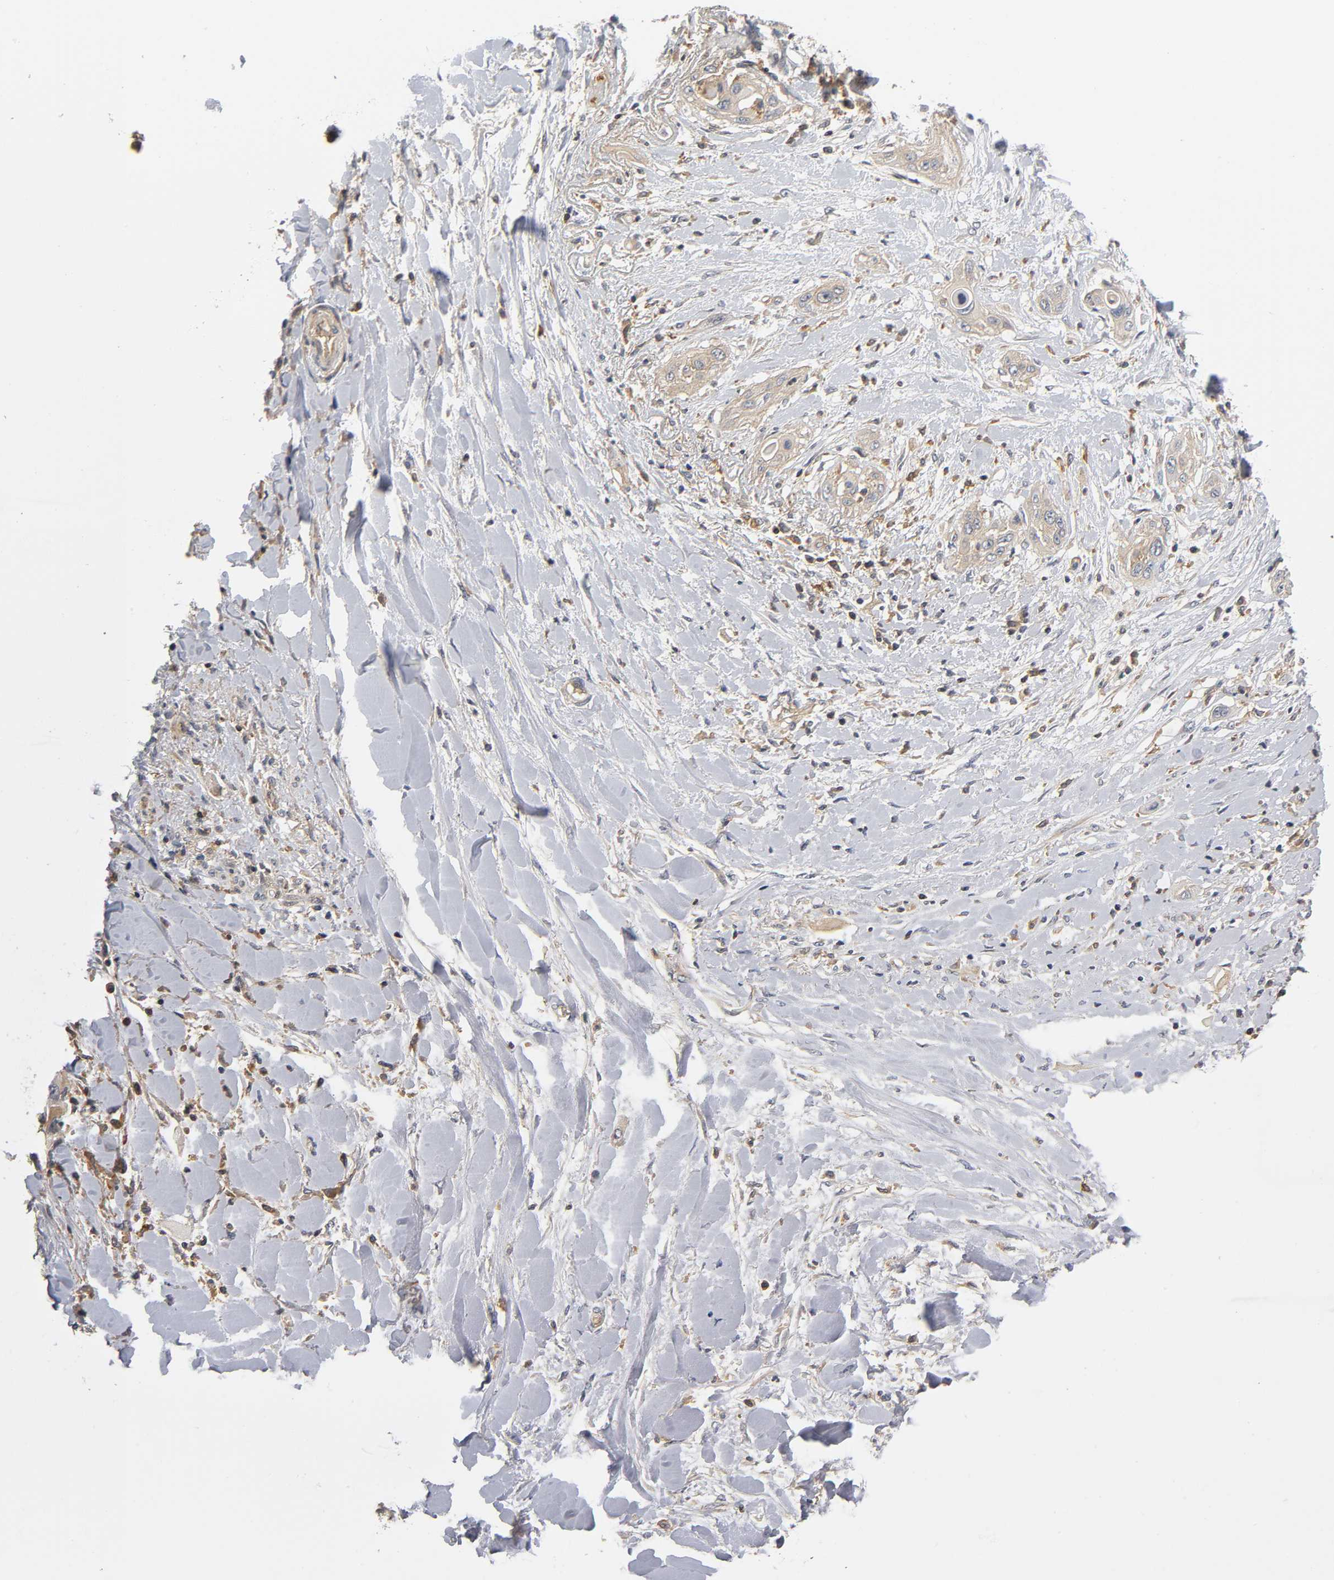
{"staining": {"intensity": "moderate", "quantity": ">75%", "location": "cytoplasmic/membranous"}, "tissue": "lung cancer", "cell_type": "Tumor cells", "image_type": "cancer", "snomed": [{"axis": "morphology", "description": "Squamous cell carcinoma, NOS"}, {"axis": "topography", "description": "Lung"}], "caption": "Immunohistochemistry (DAB (3,3'-diaminobenzidine)) staining of lung cancer (squamous cell carcinoma) displays moderate cytoplasmic/membranous protein positivity in about >75% of tumor cells. (brown staining indicates protein expression, while blue staining denotes nuclei).", "gene": "ACTR2", "patient": {"sex": "female", "age": 47}}